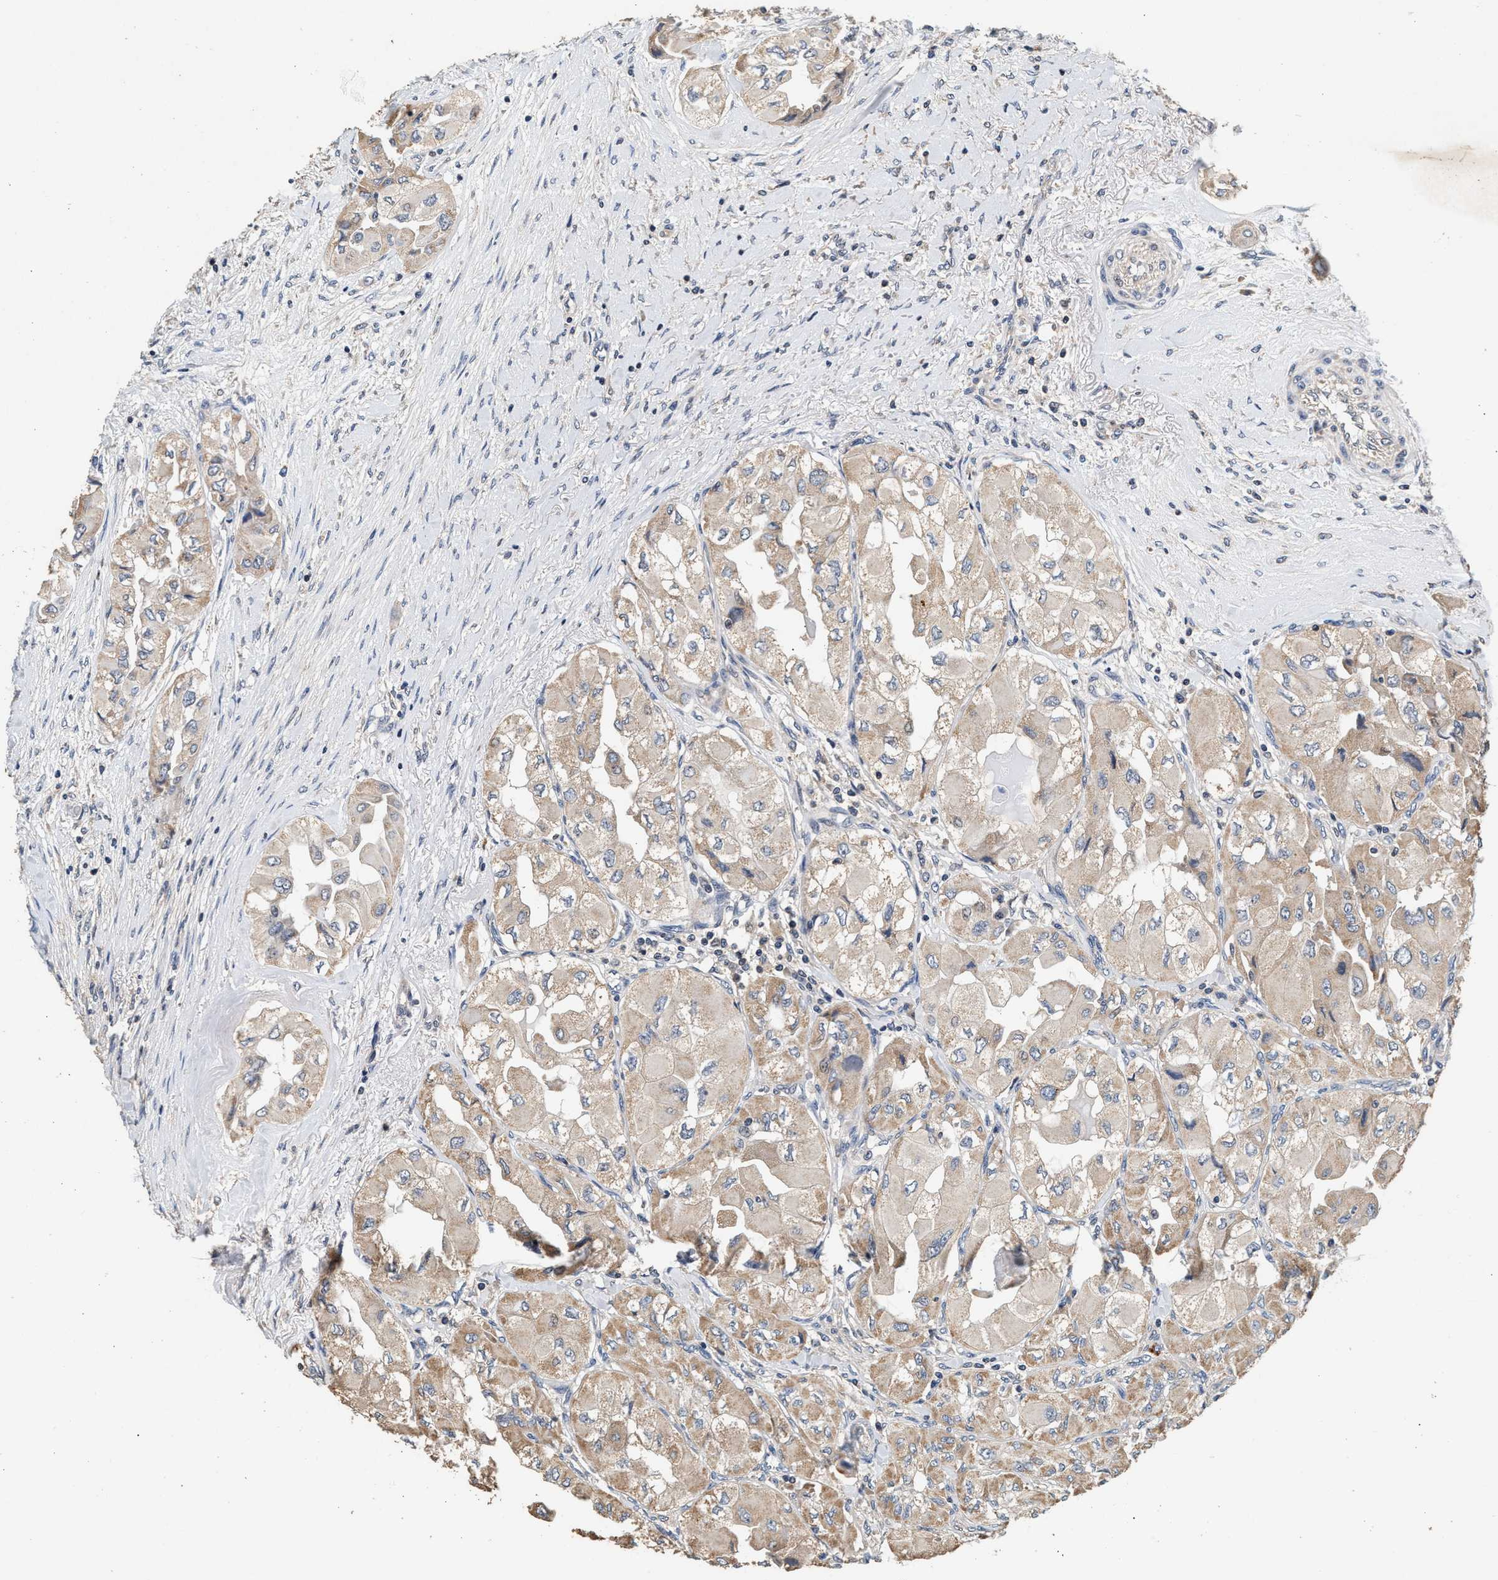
{"staining": {"intensity": "weak", "quantity": ">75%", "location": "cytoplasmic/membranous"}, "tissue": "thyroid cancer", "cell_type": "Tumor cells", "image_type": "cancer", "snomed": [{"axis": "morphology", "description": "Papillary adenocarcinoma, NOS"}, {"axis": "topography", "description": "Thyroid gland"}], "caption": "Papillary adenocarcinoma (thyroid) was stained to show a protein in brown. There is low levels of weak cytoplasmic/membranous expression in approximately >75% of tumor cells.", "gene": "PTGR3", "patient": {"sex": "female", "age": 59}}